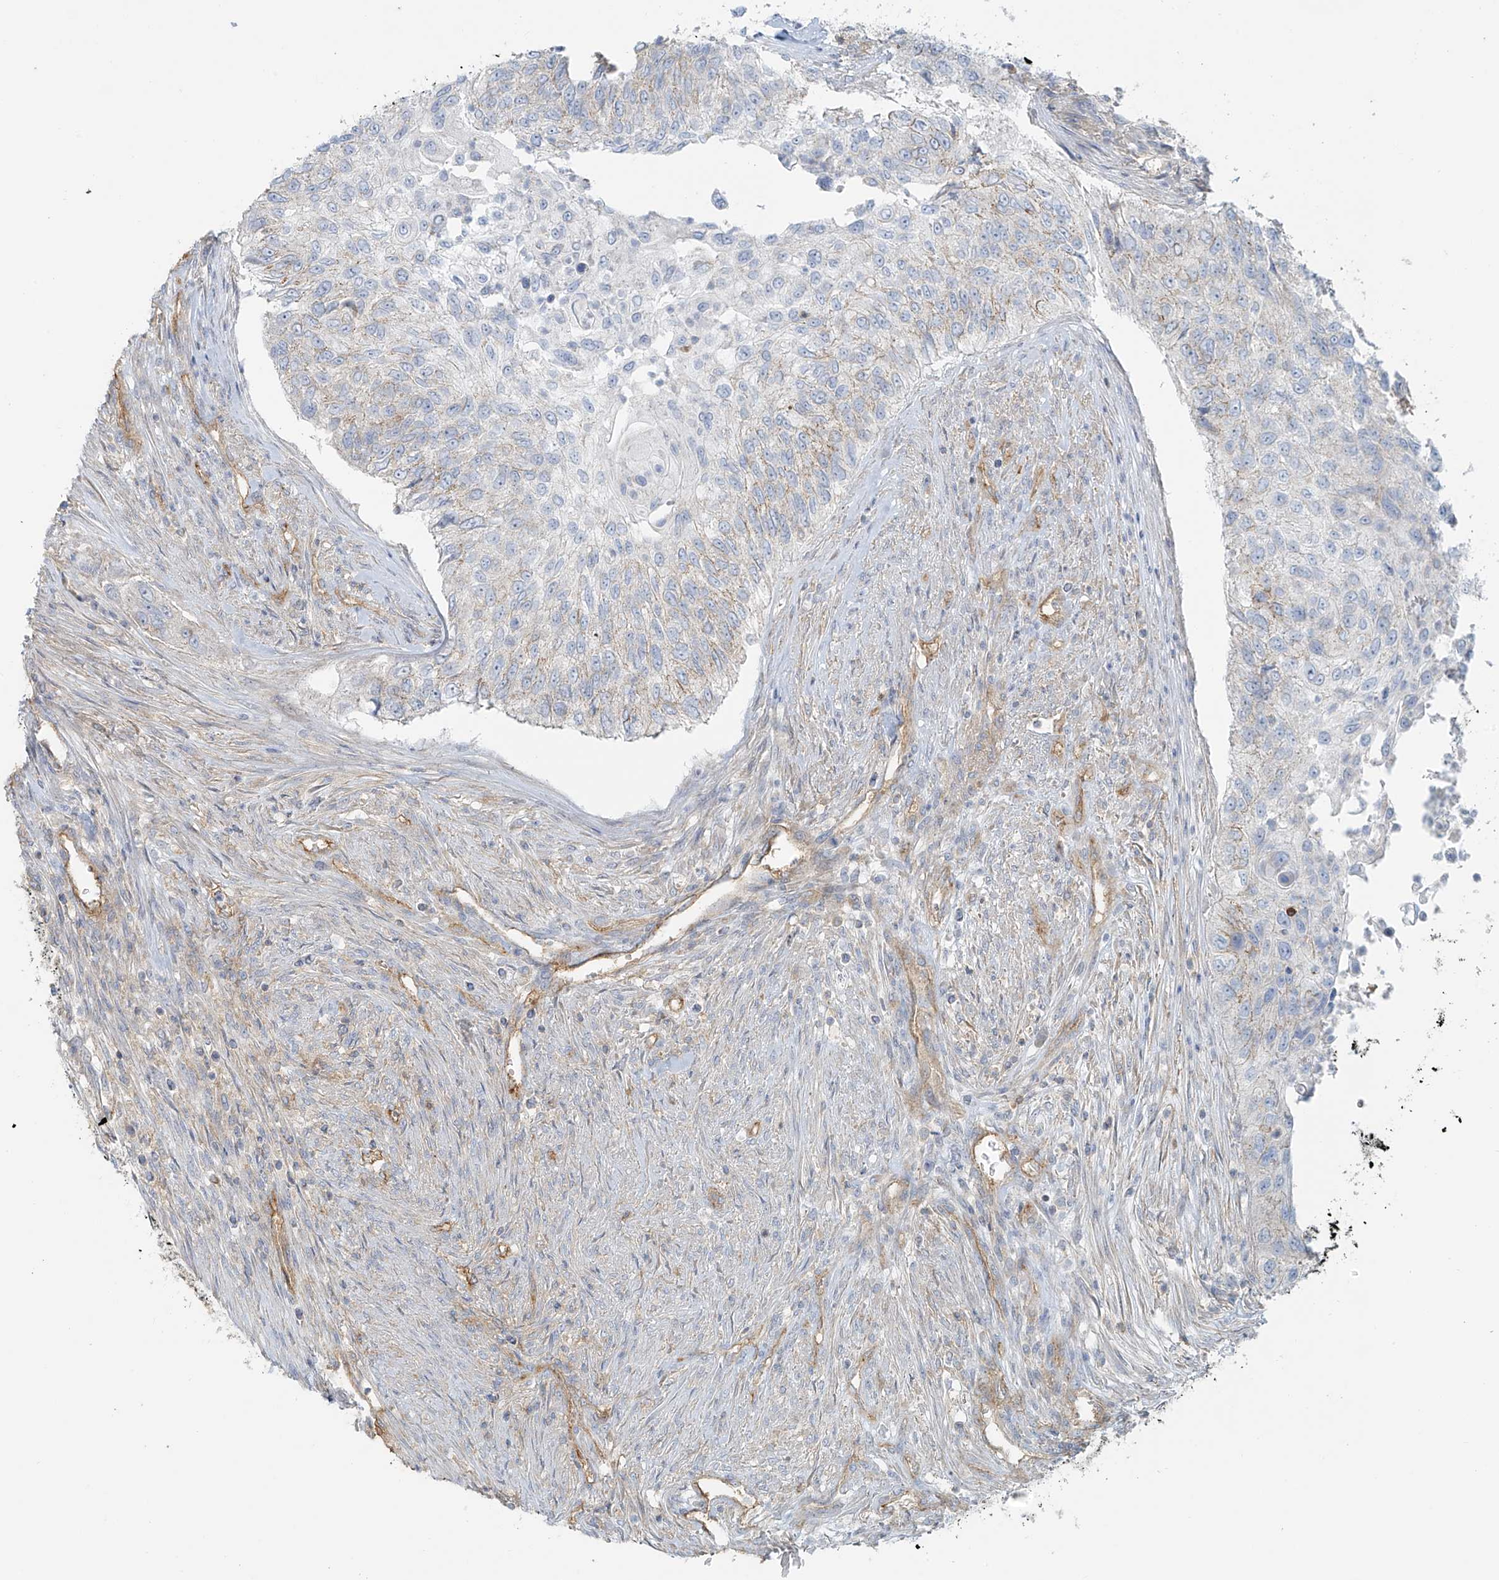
{"staining": {"intensity": "negative", "quantity": "none", "location": "none"}, "tissue": "urothelial cancer", "cell_type": "Tumor cells", "image_type": "cancer", "snomed": [{"axis": "morphology", "description": "Urothelial carcinoma, High grade"}, {"axis": "topography", "description": "Urinary bladder"}], "caption": "Immunohistochemistry (IHC) histopathology image of high-grade urothelial carcinoma stained for a protein (brown), which demonstrates no expression in tumor cells.", "gene": "VAMP5", "patient": {"sex": "female", "age": 60}}